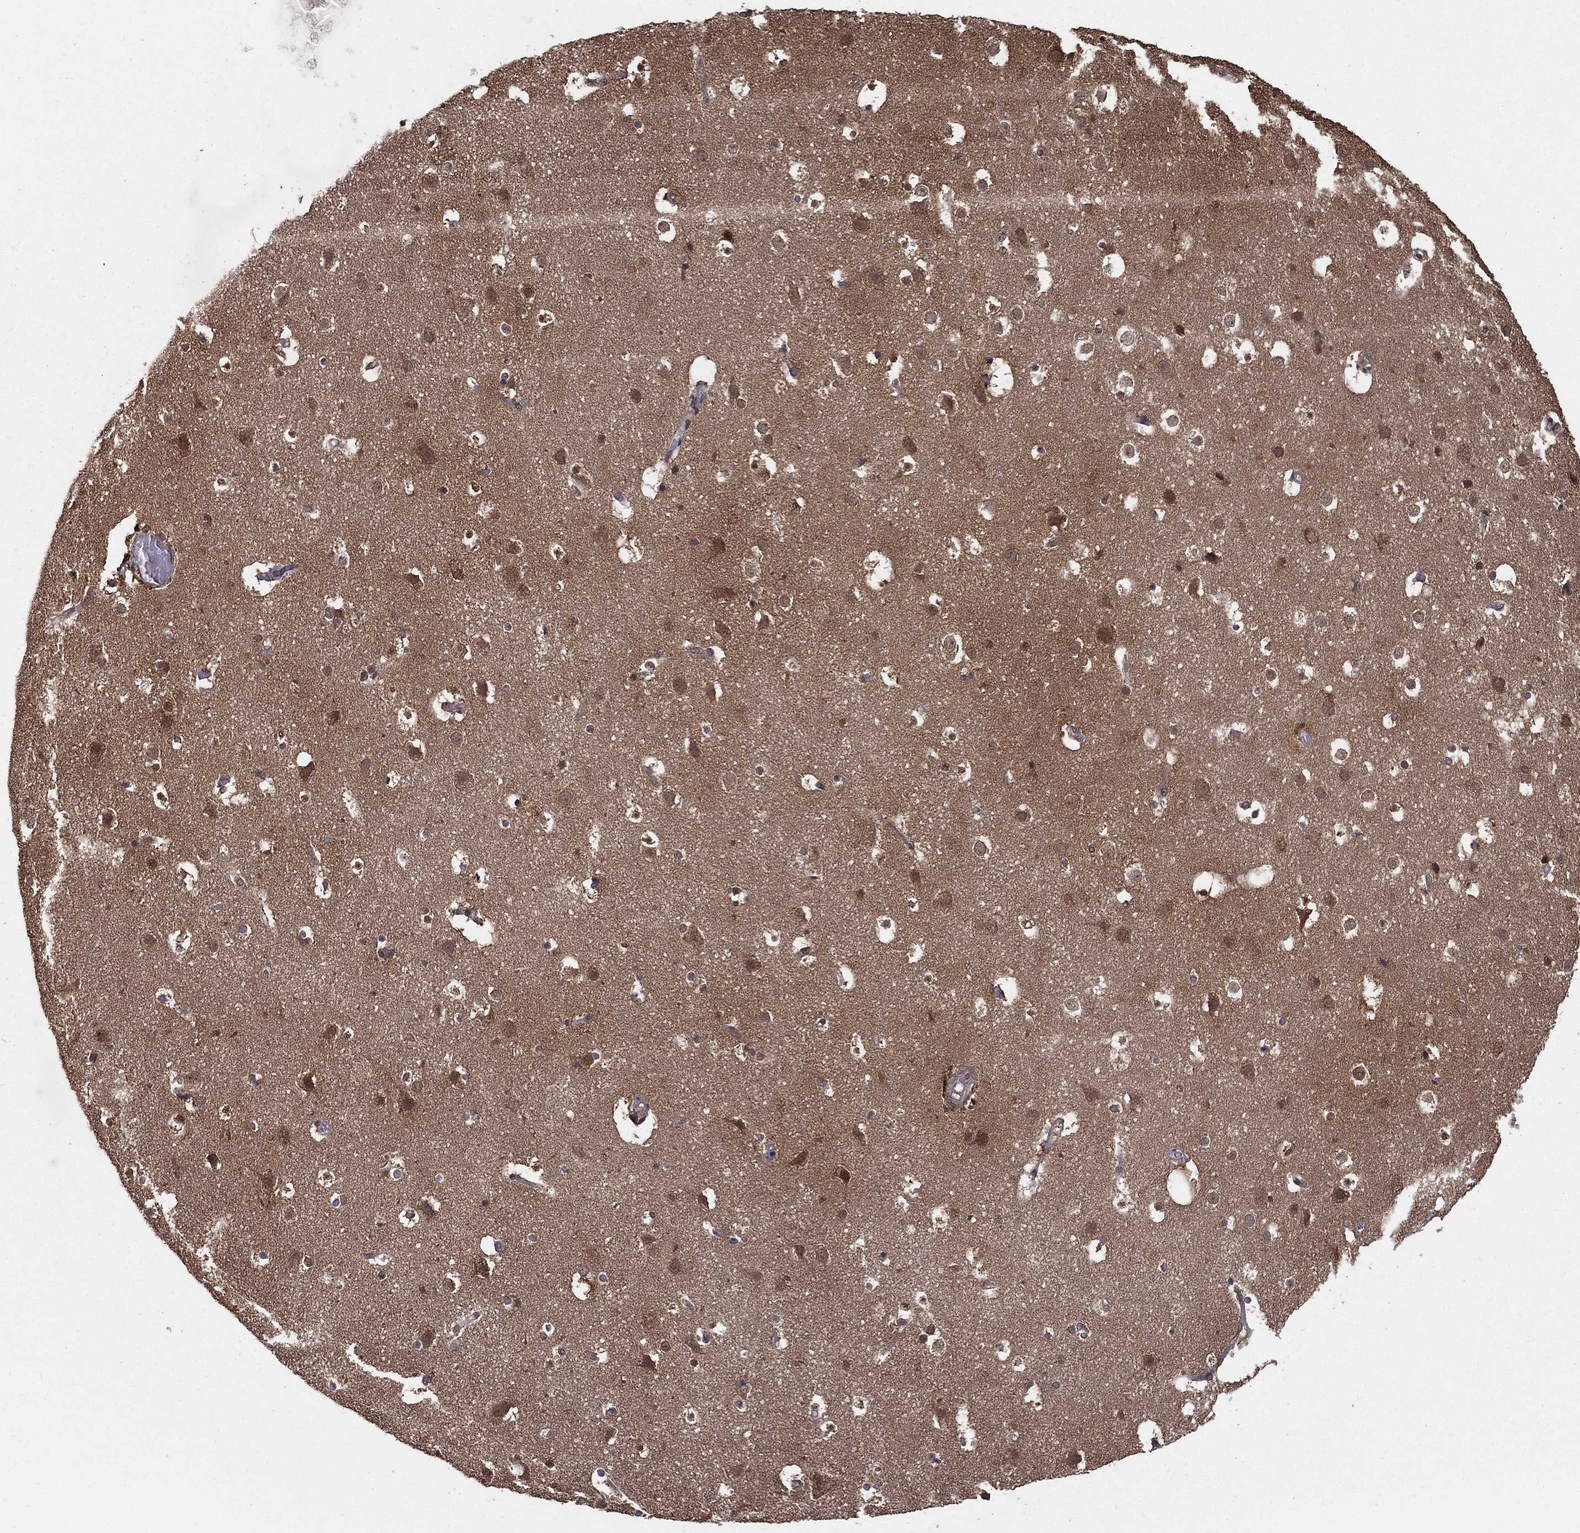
{"staining": {"intensity": "negative", "quantity": "none", "location": "none"}, "tissue": "cerebral cortex", "cell_type": "Endothelial cells", "image_type": "normal", "snomed": [{"axis": "morphology", "description": "Normal tissue, NOS"}, {"axis": "topography", "description": "Cerebral cortex"}], "caption": "The micrograph shows no staining of endothelial cells in benign cerebral cortex. (Brightfield microscopy of DAB immunohistochemistry at high magnification).", "gene": "CARM1", "patient": {"sex": "female", "age": 52}}